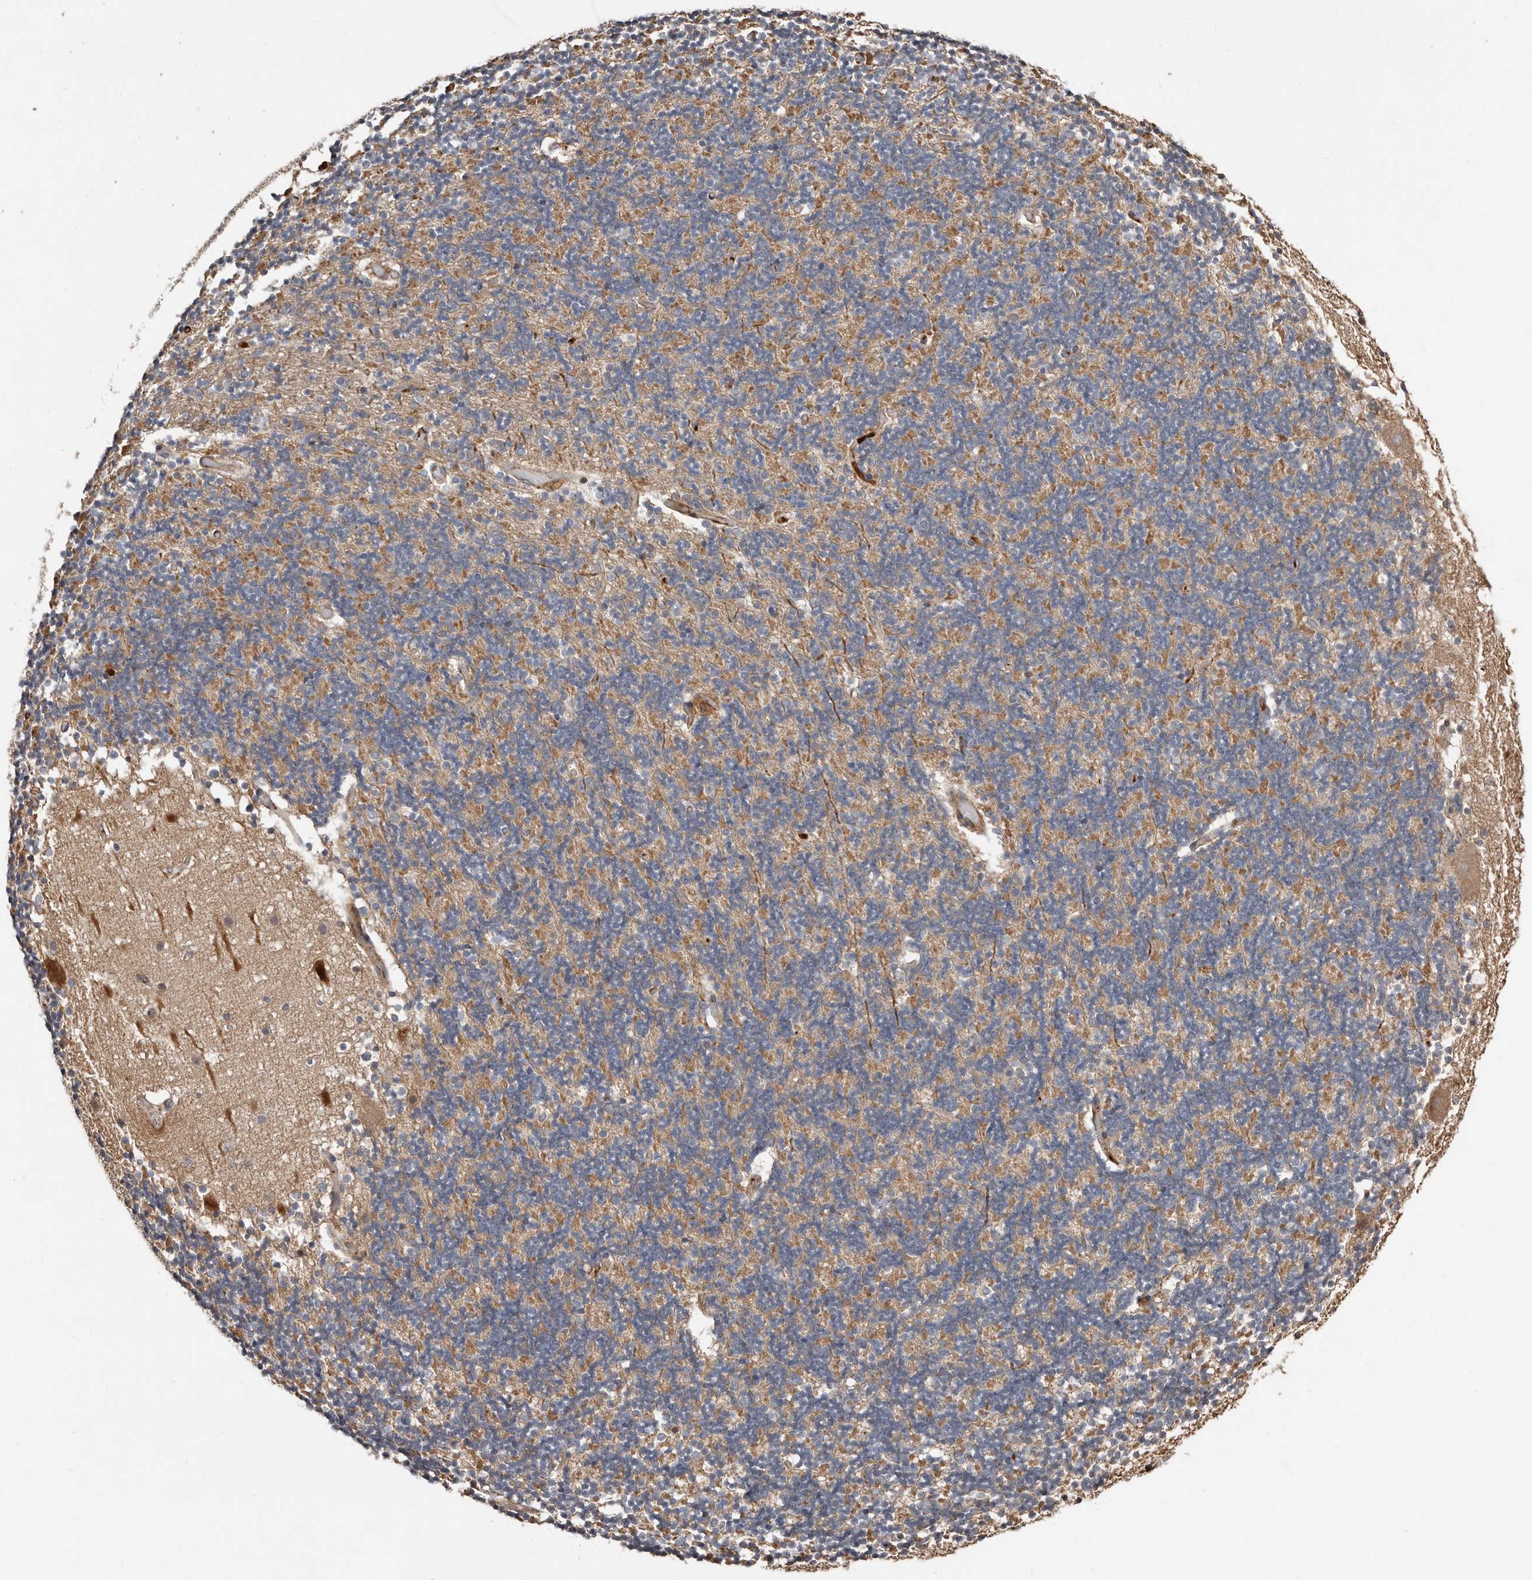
{"staining": {"intensity": "moderate", "quantity": "25%-75%", "location": "cytoplasmic/membranous"}, "tissue": "cerebellum", "cell_type": "Cells in granular layer", "image_type": "normal", "snomed": [{"axis": "morphology", "description": "Normal tissue, NOS"}, {"axis": "topography", "description": "Cerebellum"}], "caption": "High-power microscopy captured an immunohistochemistry (IHC) histopathology image of normal cerebellum, revealing moderate cytoplasmic/membranous positivity in about 25%-75% of cells in granular layer. (DAB (3,3'-diaminobenzidine) = brown stain, brightfield microscopy at high magnification).", "gene": "SMYD4", "patient": {"sex": "male", "age": 57}}